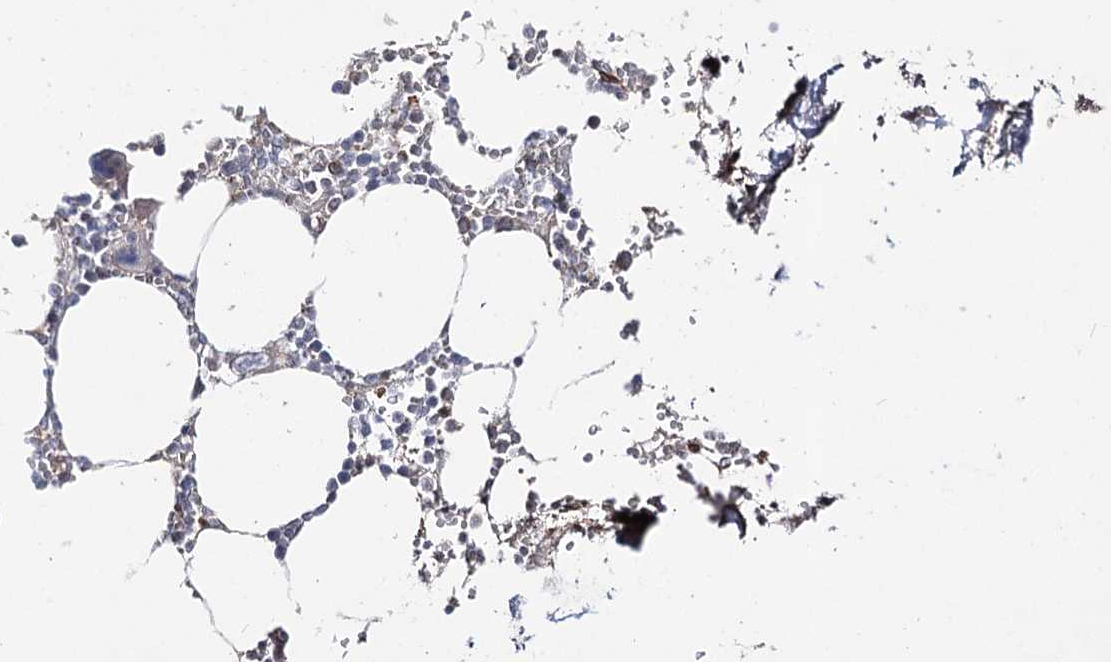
{"staining": {"intensity": "weak", "quantity": "<25%", "location": "cytoplasmic/membranous"}, "tissue": "bone marrow", "cell_type": "Hematopoietic cells", "image_type": "normal", "snomed": [{"axis": "morphology", "description": "Normal tissue, NOS"}, {"axis": "topography", "description": "Bone marrow"}], "caption": "IHC histopathology image of unremarkable bone marrow: bone marrow stained with DAB (3,3'-diaminobenzidine) exhibits no significant protein staining in hematopoietic cells.", "gene": "HSD11B2", "patient": {"sex": "male", "age": 70}}